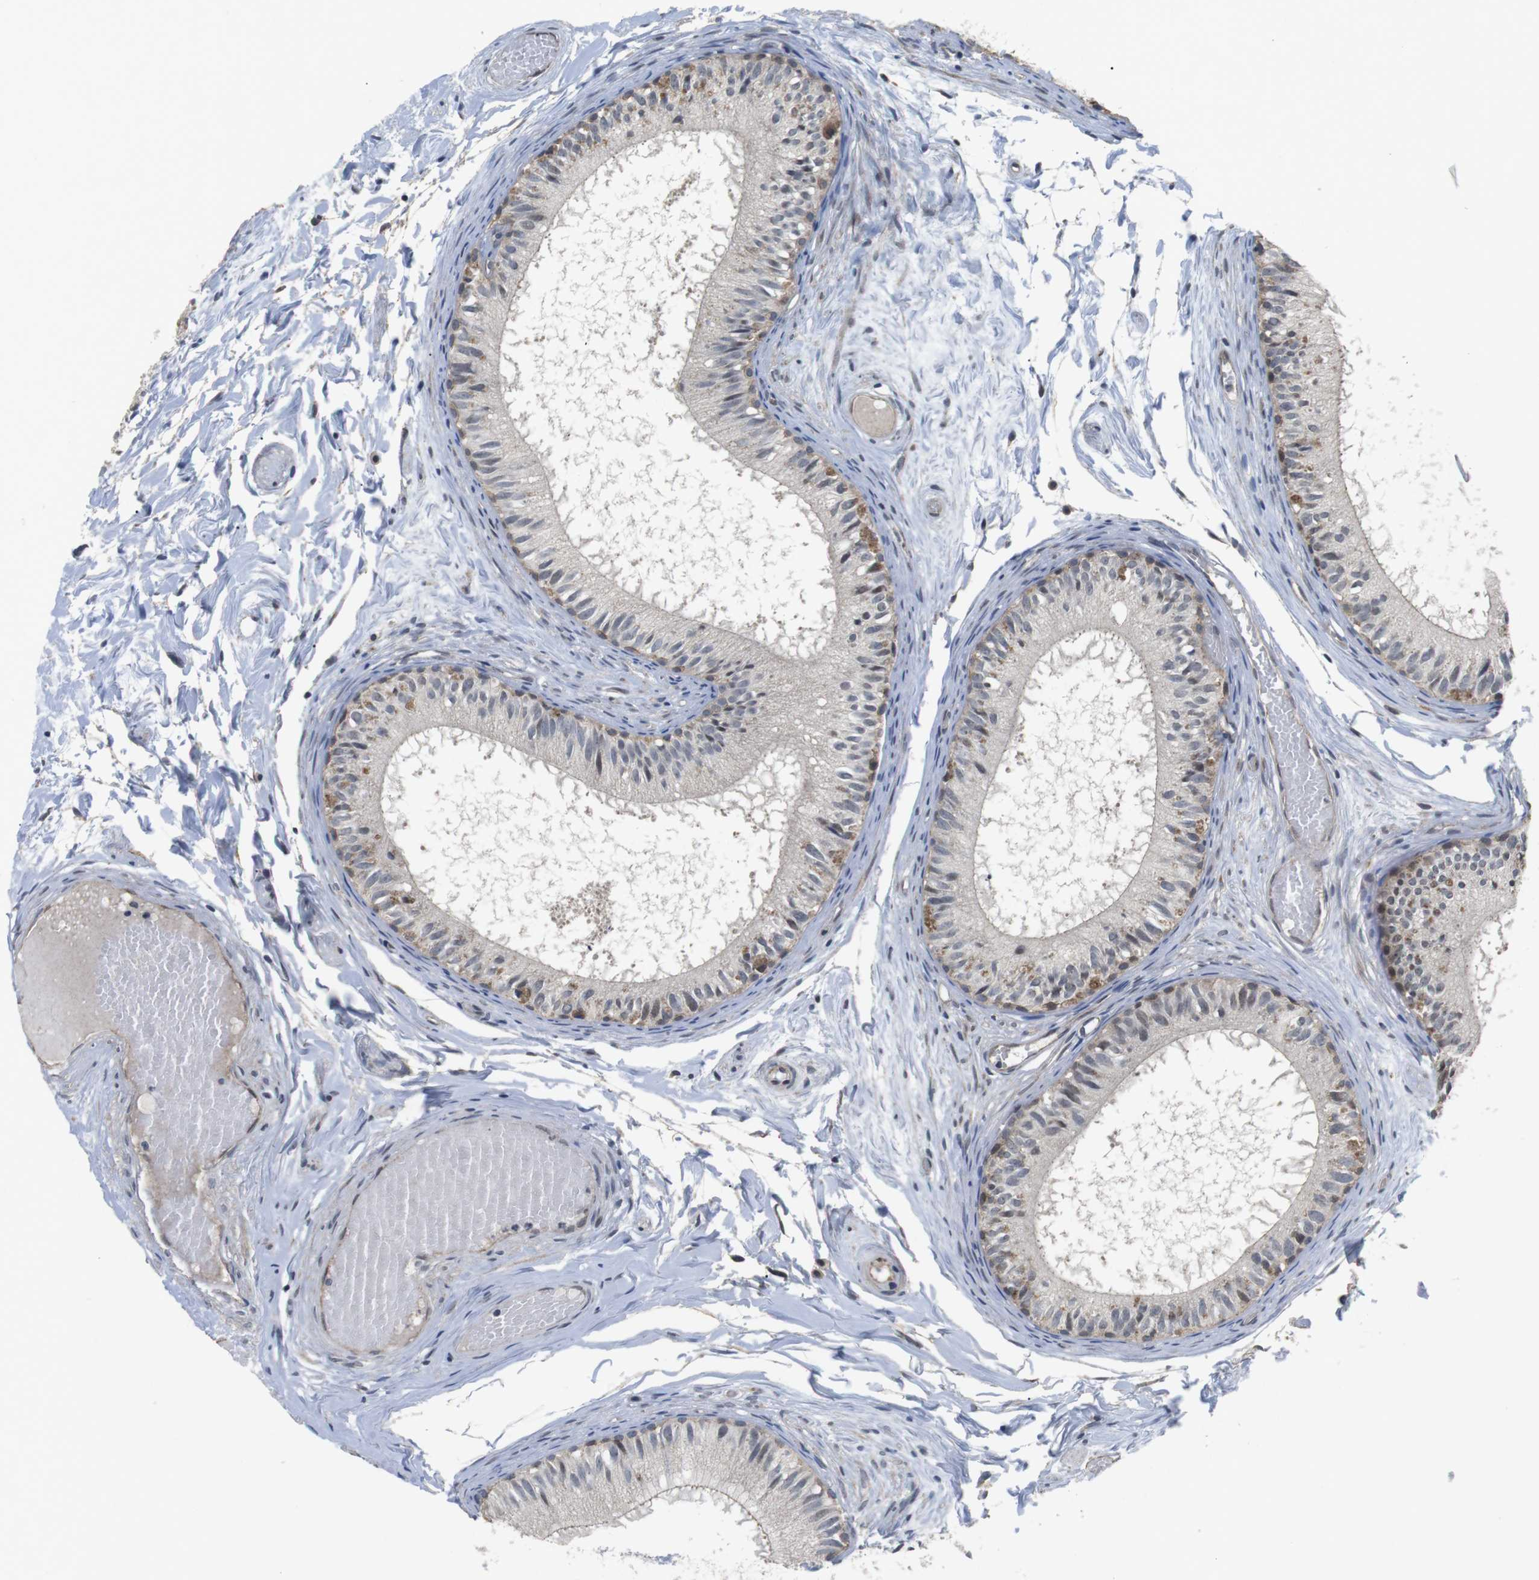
{"staining": {"intensity": "moderate", "quantity": "<25%", "location": "cytoplasmic/membranous,nuclear"}, "tissue": "epididymis", "cell_type": "Glandular cells", "image_type": "normal", "snomed": [{"axis": "morphology", "description": "Normal tissue, NOS"}, {"axis": "topography", "description": "Epididymis"}], "caption": "High-power microscopy captured an immunohistochemistry (IHC) micrograph of benign epididymis, revealing moderate cytoplasmic/membranous,nuclear positivity in about <25% of glandular cells.", "gene": "NECTIN1", "patient": {"sex": "male", "age": 46}}